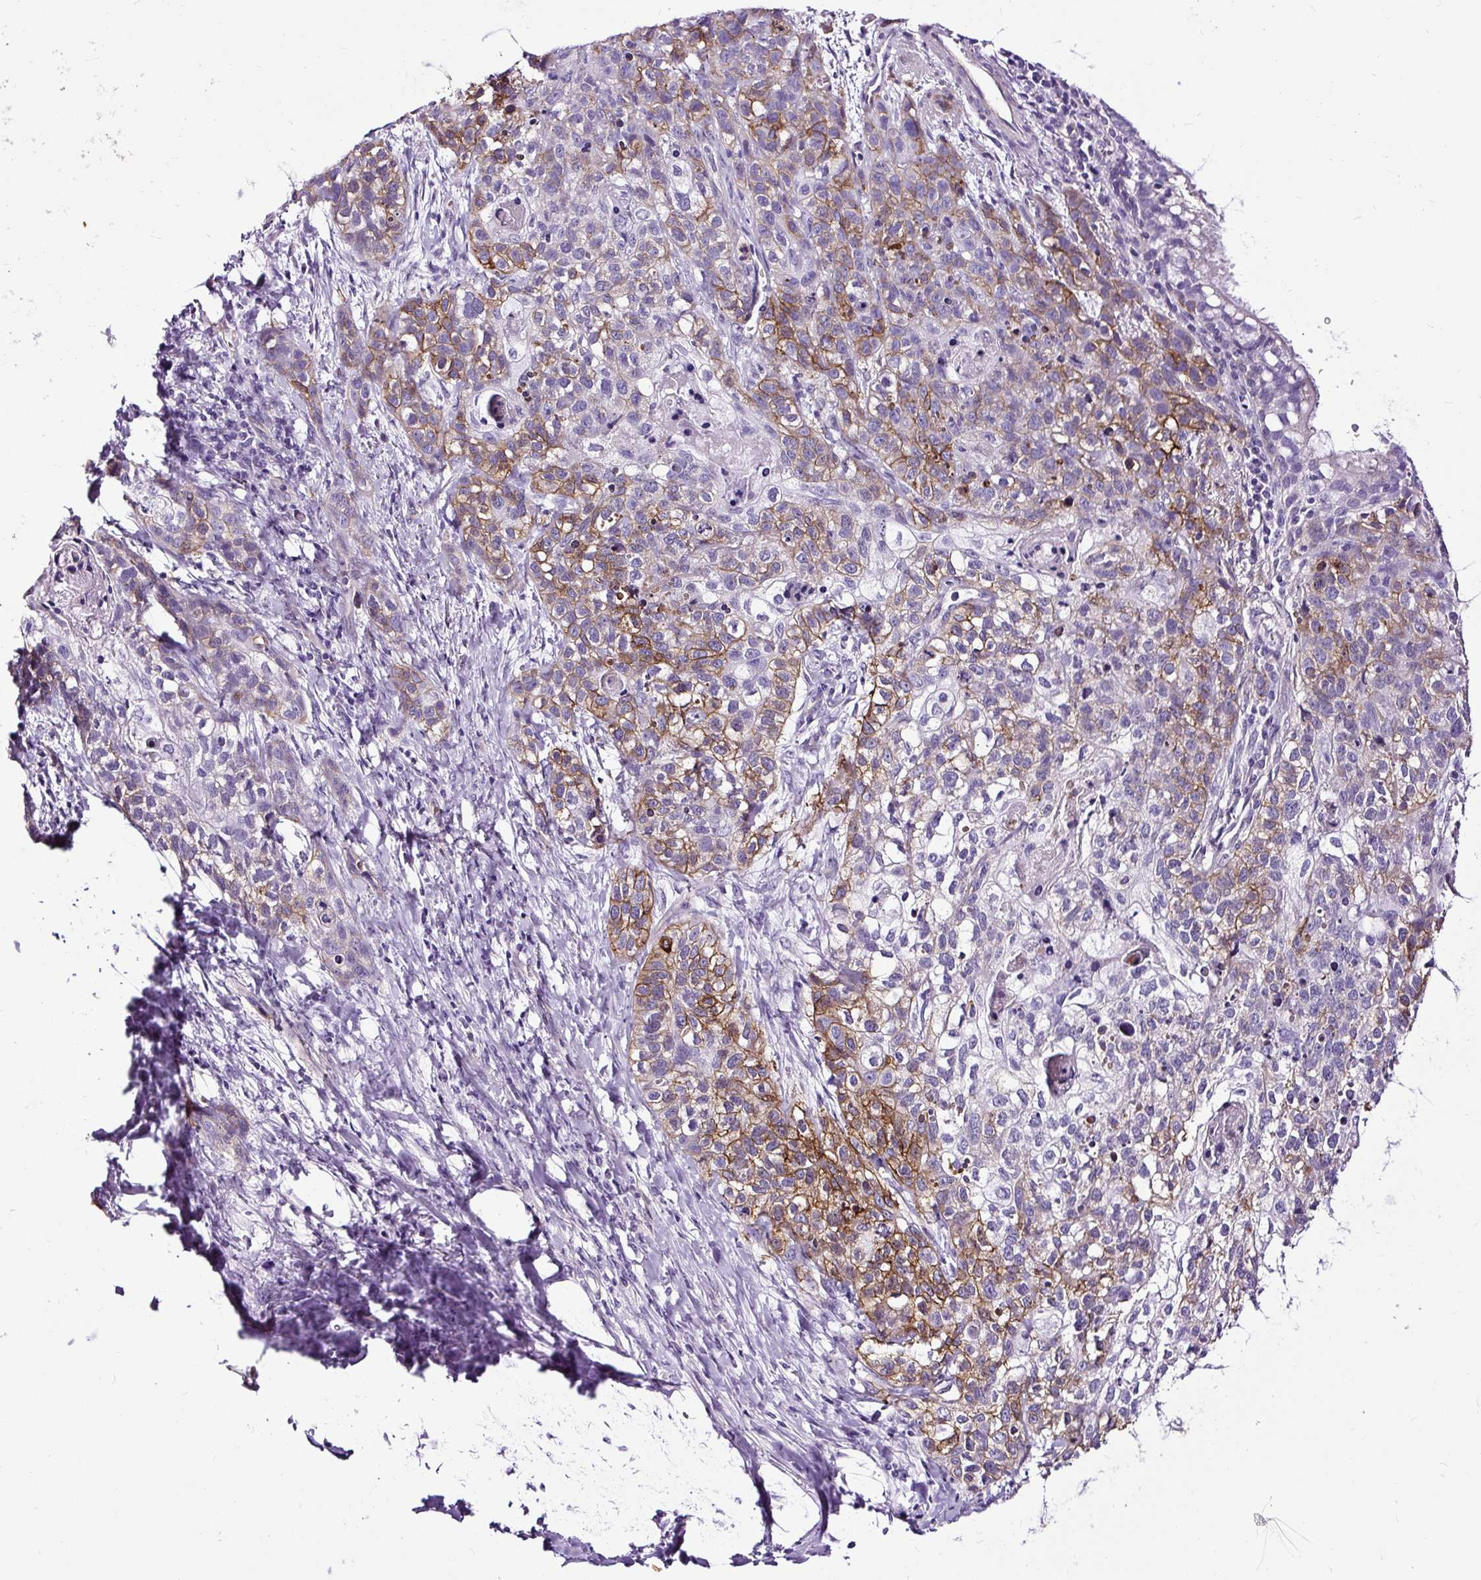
{"staining": {"intensity": "moderate", "quantity": "25%-75%", "location": "cytoplasmic/membranous"}, "tissue": "lung cancer", "cell_type": "Tumor cells", "image_type": "cancer", "snomed": [{"axis": "morphology", "description": "Squamous cell carcinoma, NOS"}, {"axis": "topography", "description": "Lung"}], "caption": "Immunohistochemistry image of human lung squamous cell carcinoma stained for a protein (brown), which shows medium levels of moderate cytoplasmic/membranous positivity in about 25%-75% of tumor cells.", "gene": "SLC7A8", "patient": {"sex": "male", "age": 74}}